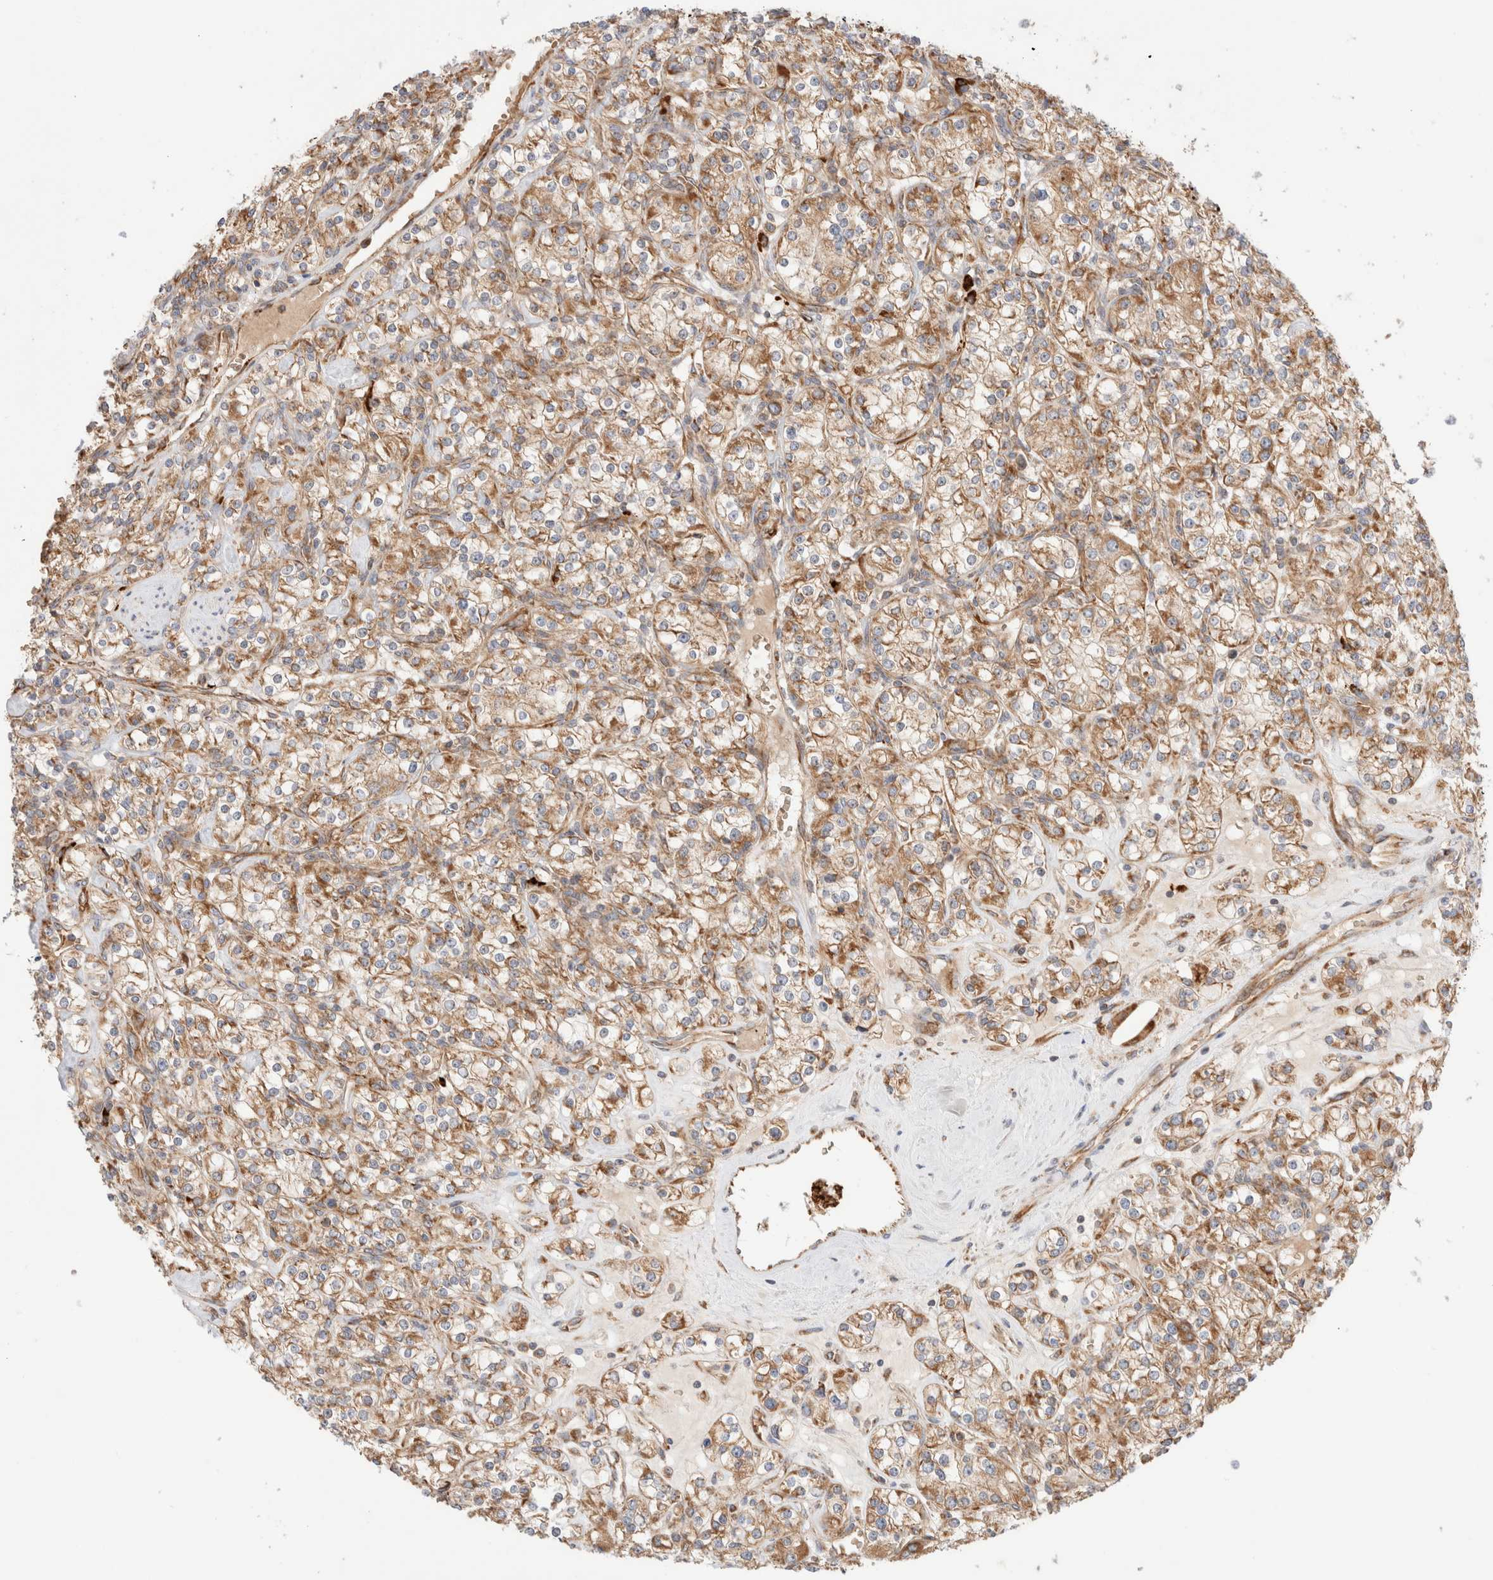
{"staining": {"intensity": "moderate", "quantity": ">75%", "location": "cytoplasmic/membranous"}, "tissue": "renal cancer", "cell_type": "Tumor cells", "image_type": "cancer", "snomed": [{"axis": "morphology", "description": "Adenocarcinoma, NOS"}, {"axis": "topography", "description": "Kidney"}], "caption": "Renal cancer stained for a protein demonstrates moderate cytoplasmic/membranous positivity in tumor cells.", "gene": "UTS2B", "patient": {"sex": "male", "age": 77}}